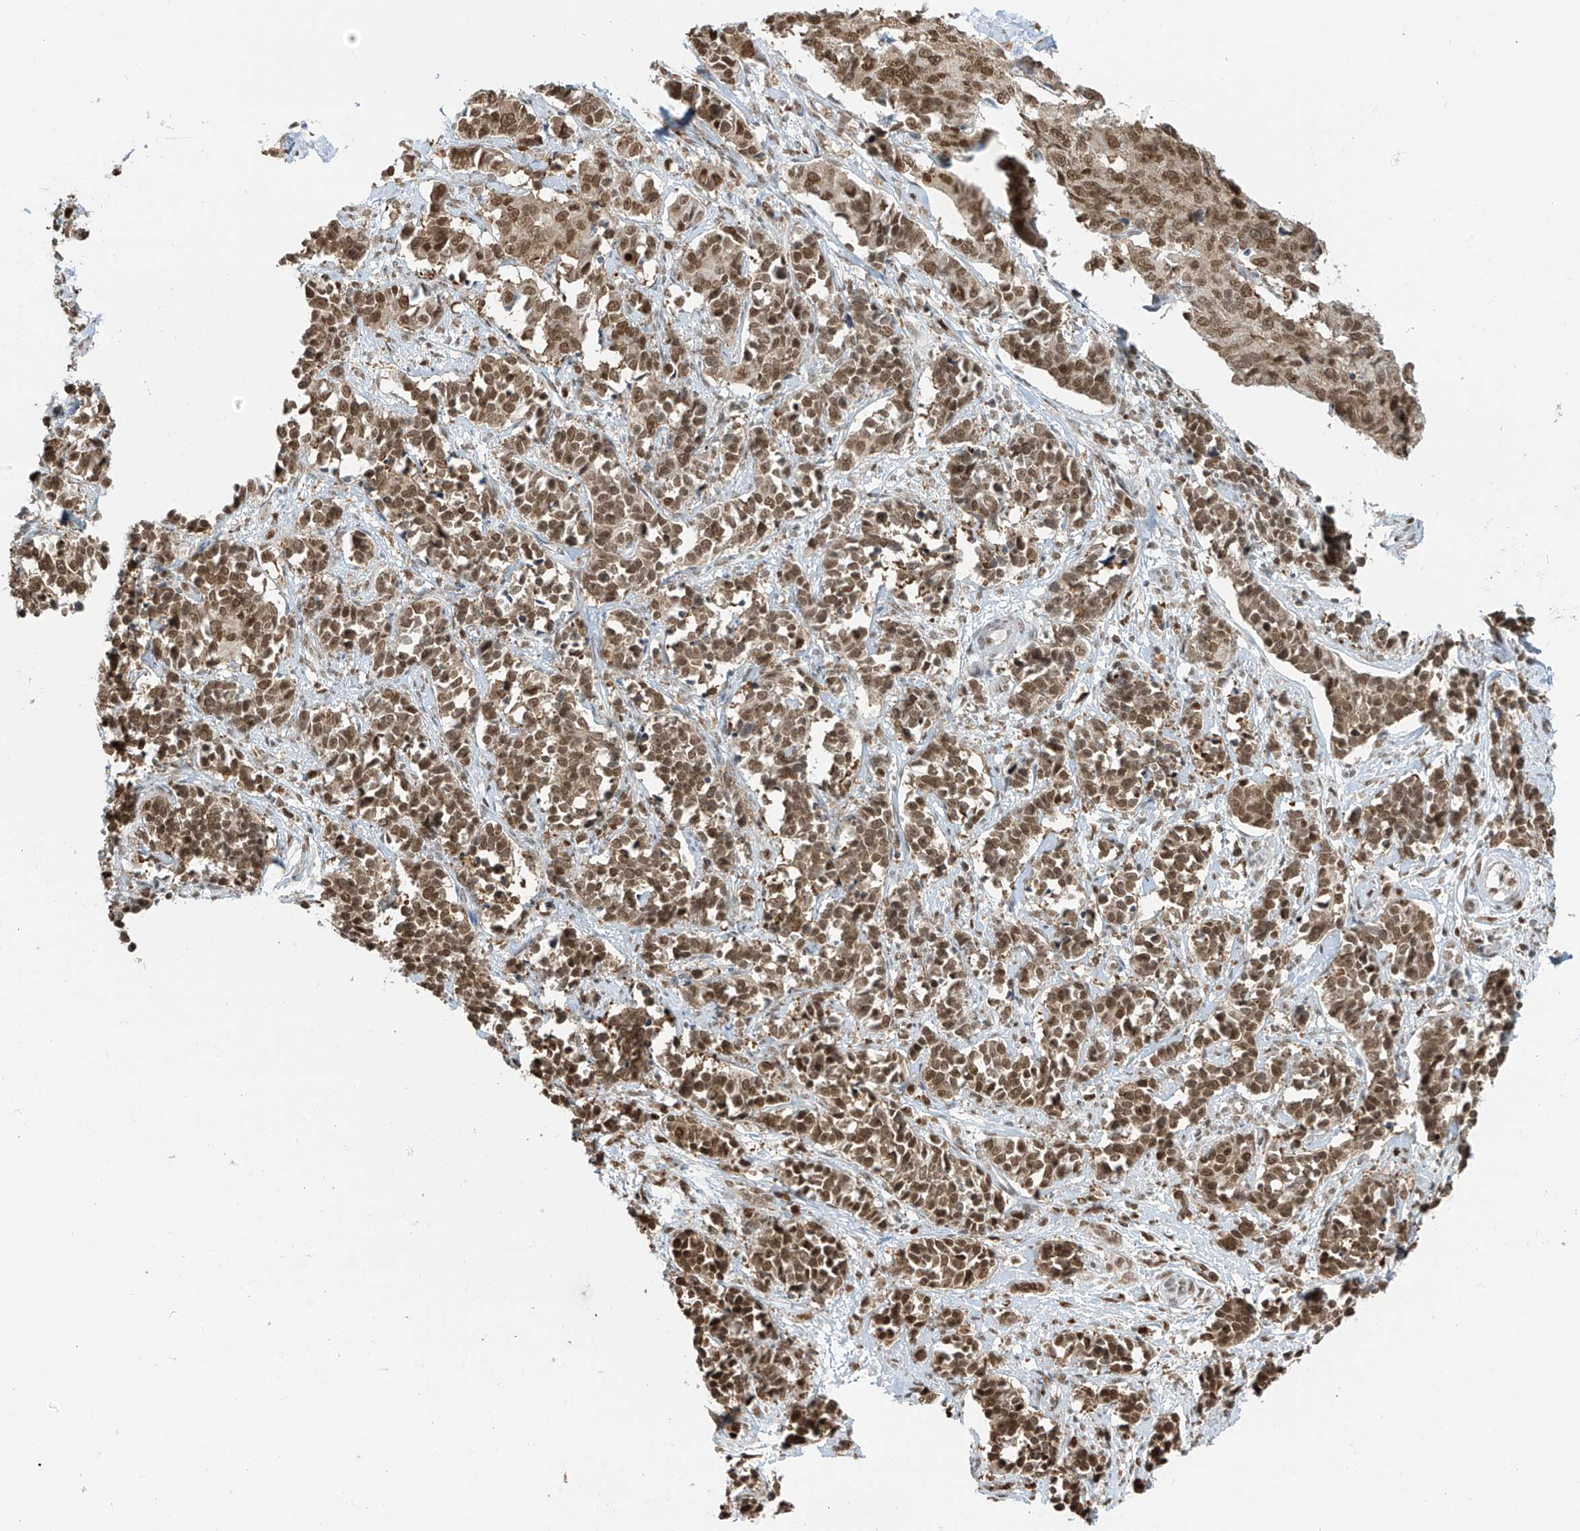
{"staining": {"intensity": "moderate", "quantity": ">75%", "location": "nuclear"}, "tissue": "cervical cancer", "cell_type": "Tumor cells", "image_type": "cancer", "snomed": [{"axis": "morphology", "description": "Normal tissue, NOS"}, {"axis": "morphology", "description": "Squamous cell carcinoma, NOS"}, {"axis": "topography", "description": "Cervix"}], "caption": "Squamous cell carcinoma (cervical) tissue displays moderate nuclear positivity in approximately >75% of tumor cells", "gene": "KPNB1", "patient": {"sex": "female", "age": 35}}